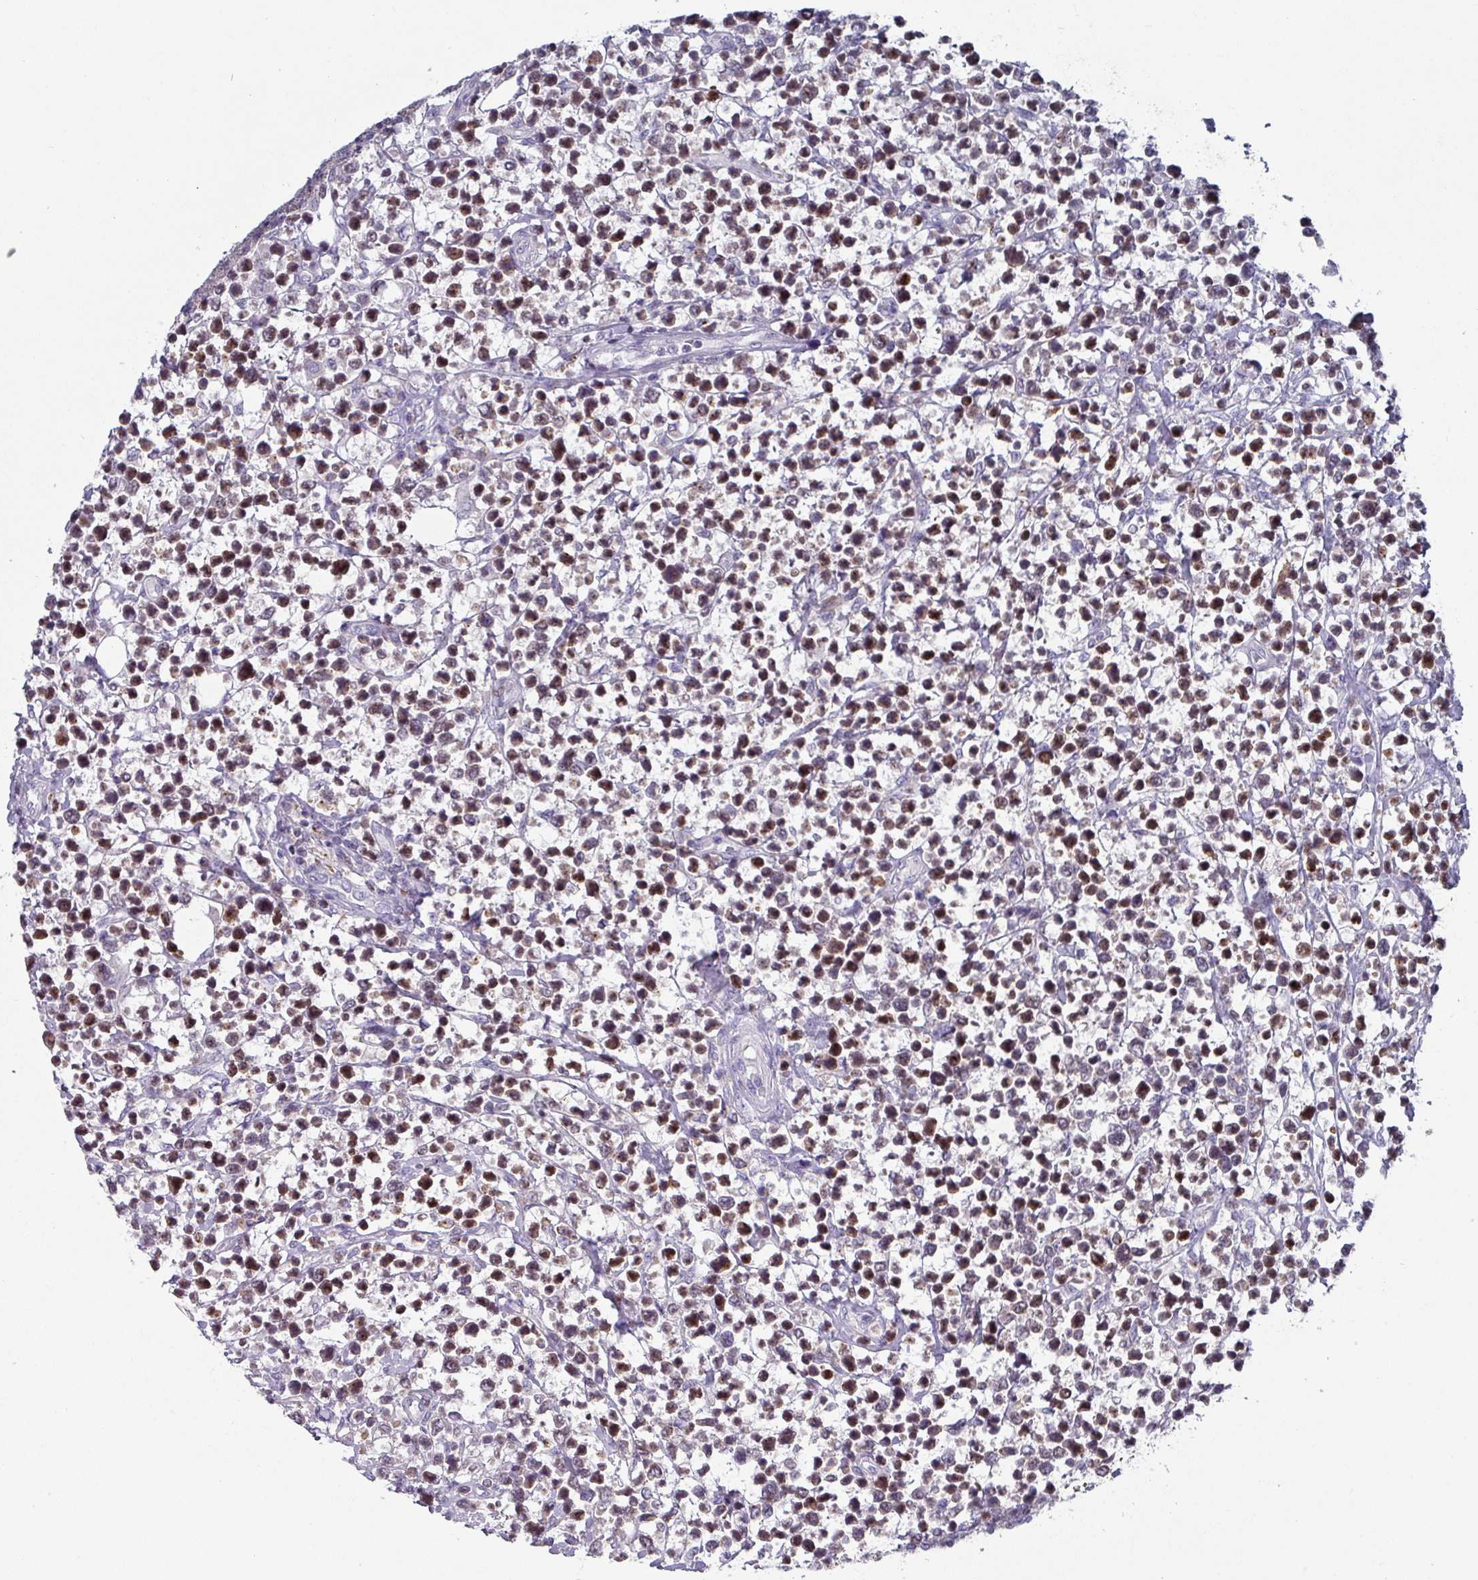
{"staining": {"intensity": "moderate", "quantity": ">75%", "location": "cytoplasmic/membranous,nuclear"}, "tissue": "lymphoma", "cell_type": "Tumor cells", "image_type": "cancer", "snomed": [{"axis": "morphology", "description": "Malignant lymphoma, non-Hodgkin's type, Low grade"}, {"axis": "topography", "description": "Lymph node"}], "caption": "DAB immunohistochemical staining of lymphoma displays moderate cytoplasmic/membranous and nuclear protein positivity in approximately >75% of tumor cells.", "gene": "DCAF12L2", "patient": {"sex": "male", "age": 60}}